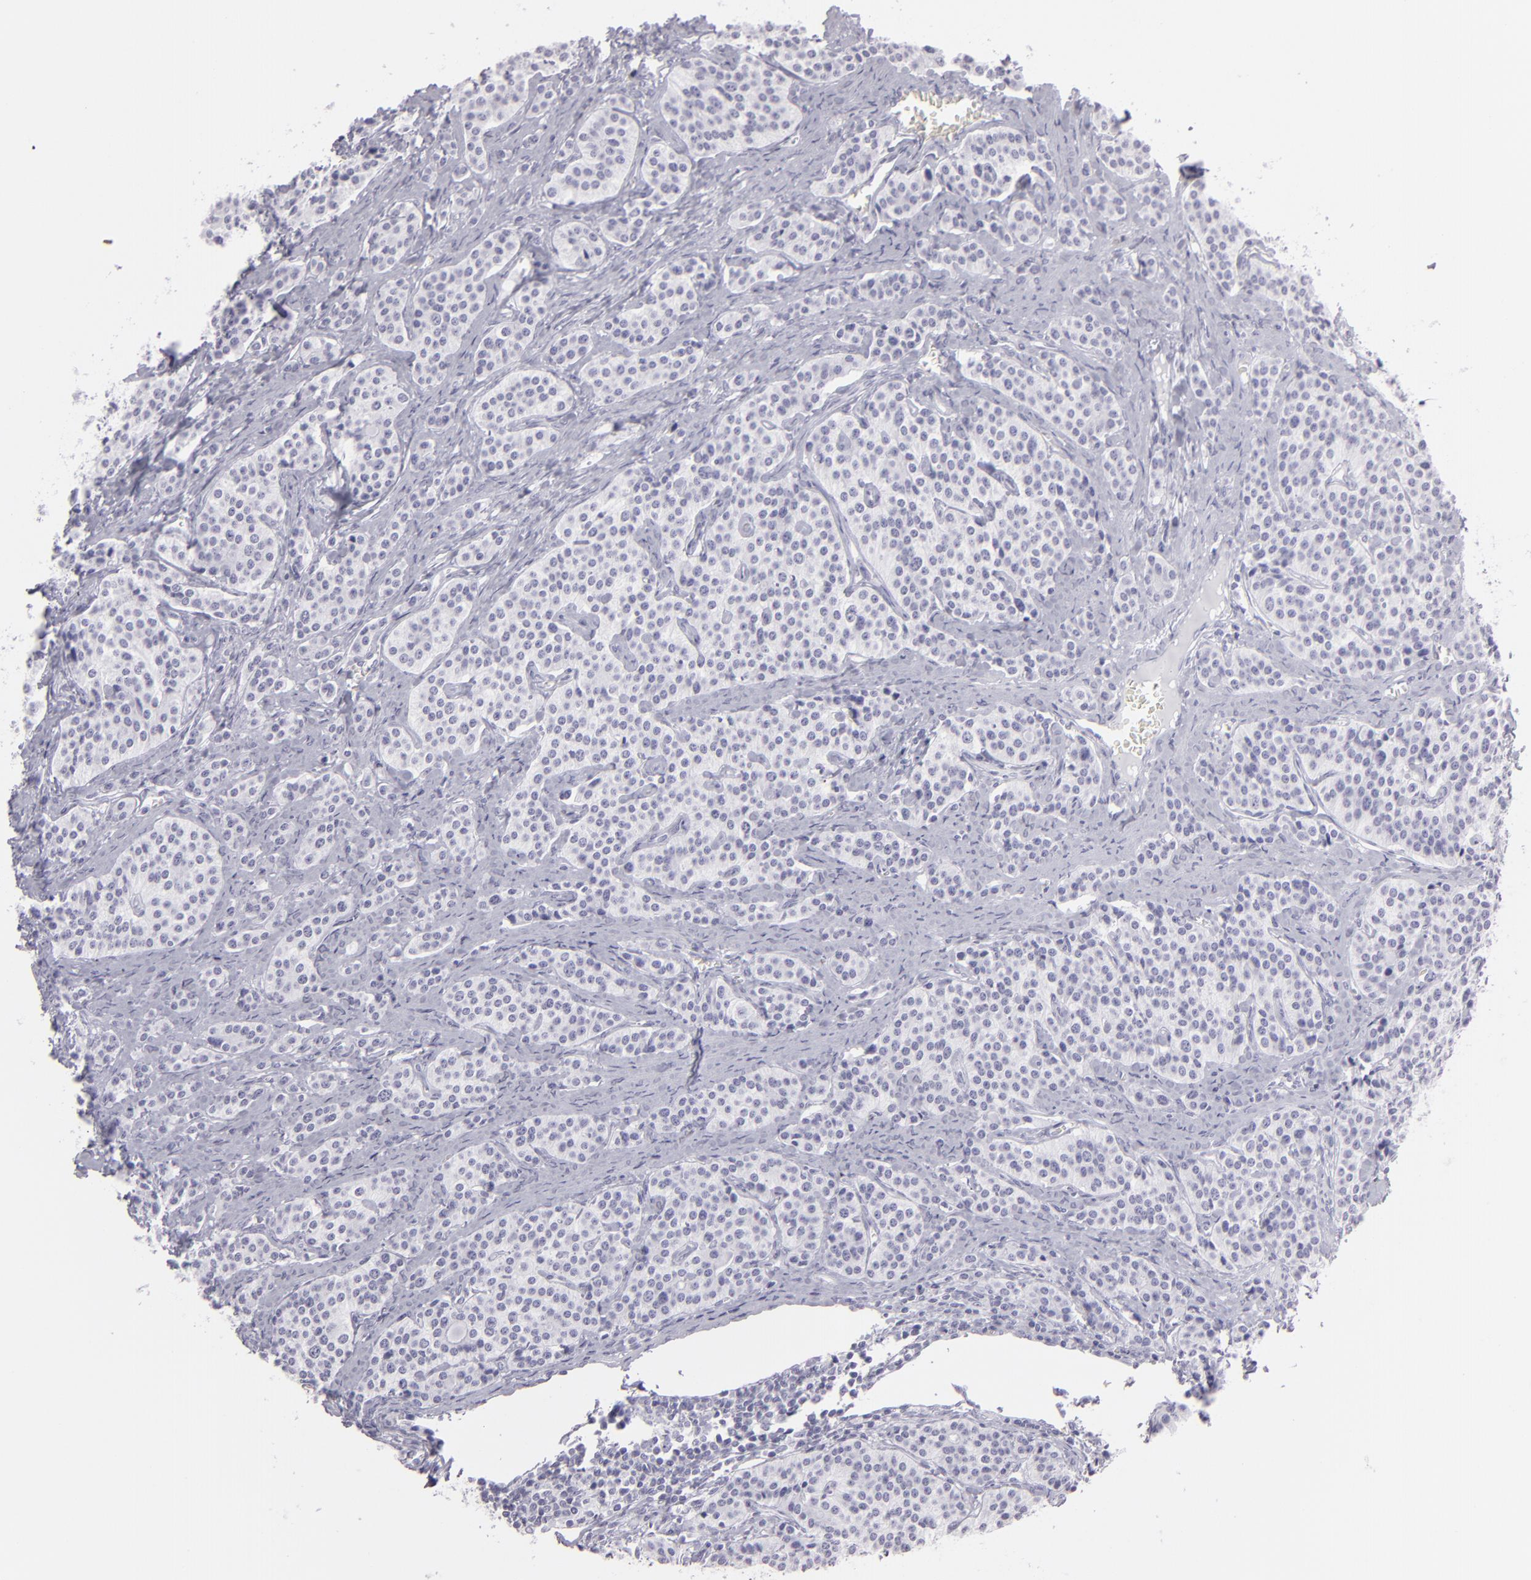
{"staining": {"intensity": "negative", "quantity": "none", "location": "none"}, "tissue": "carcinoid", "cell_type": "Tumor cells", "image_type": "cancer", "snomed": [{"axis": "morphology", "description": "Carcinoid, malignant, NOS"}, {"axis": "topography", "description": "Small intestine"}], "caption": "This is an immunohistochemistry (IHC) micrograph of malignant carcinoid. There is no positivity in tumor cells.", "gene": "FLG", "patient": {"sex": "male", "age": 63}}